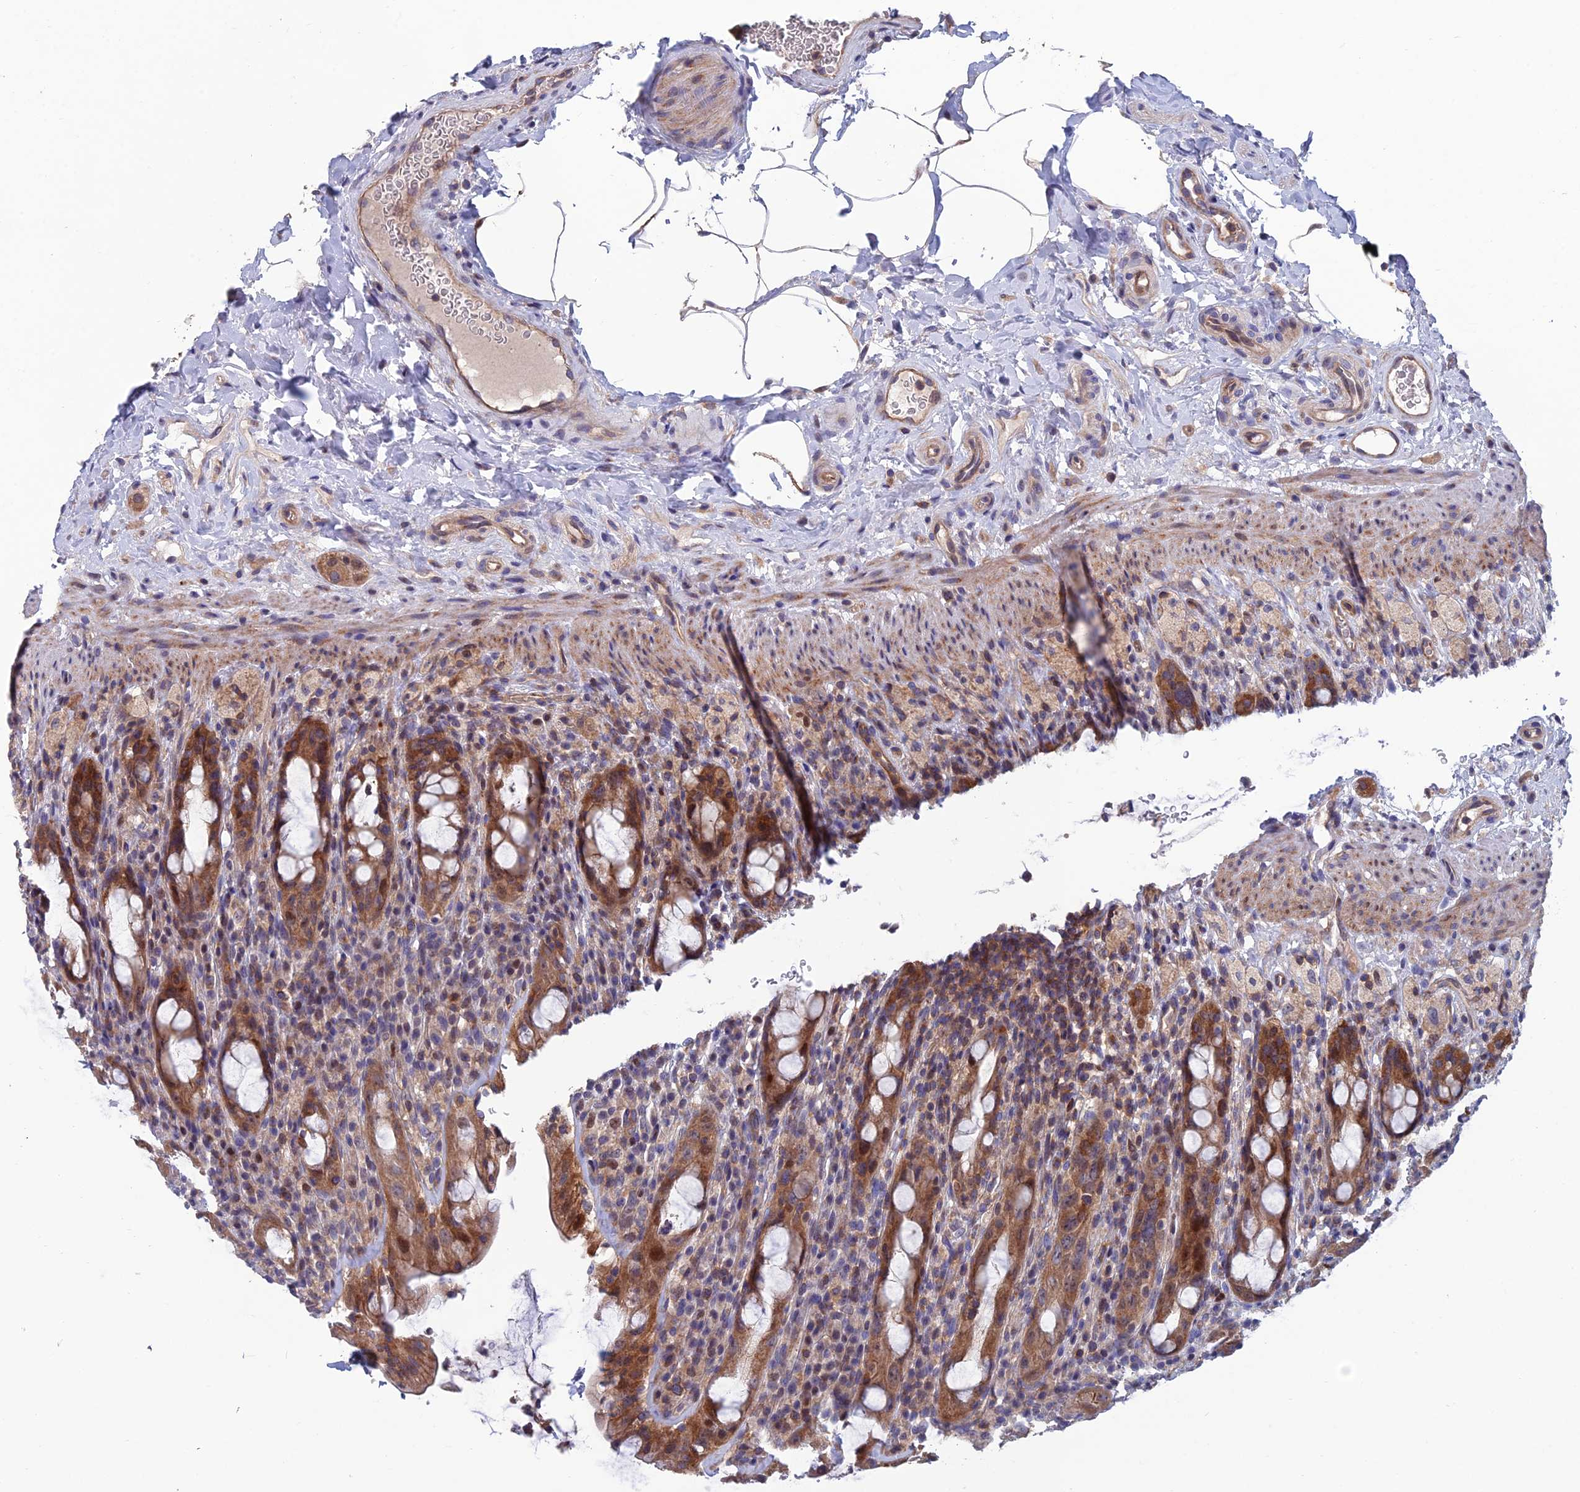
{"staining": {"intensity": "moderate", "quantity": ">75%", "location": "cytoplasmic/membranous"}, "tissue": "rectum", "cell_type": "Glandular cells", "image_type": "normal", "snomed": [{"axis": "morphology", "description": "Normal tissue, NOS"}, {"axis": "topography", "description": "Rectum"}], "caption": "Immunohistochemistry micrograph of normal rectum: human rectum stained using IHC exhibits medium levels of moderate protein expression localized specifically in the cytoplasmic/membranous of glandular cells, appearing as a cytoplasmic/membranous brown color.", "gene": "USP37", "patient": {"sex": "male", "age": 44}}